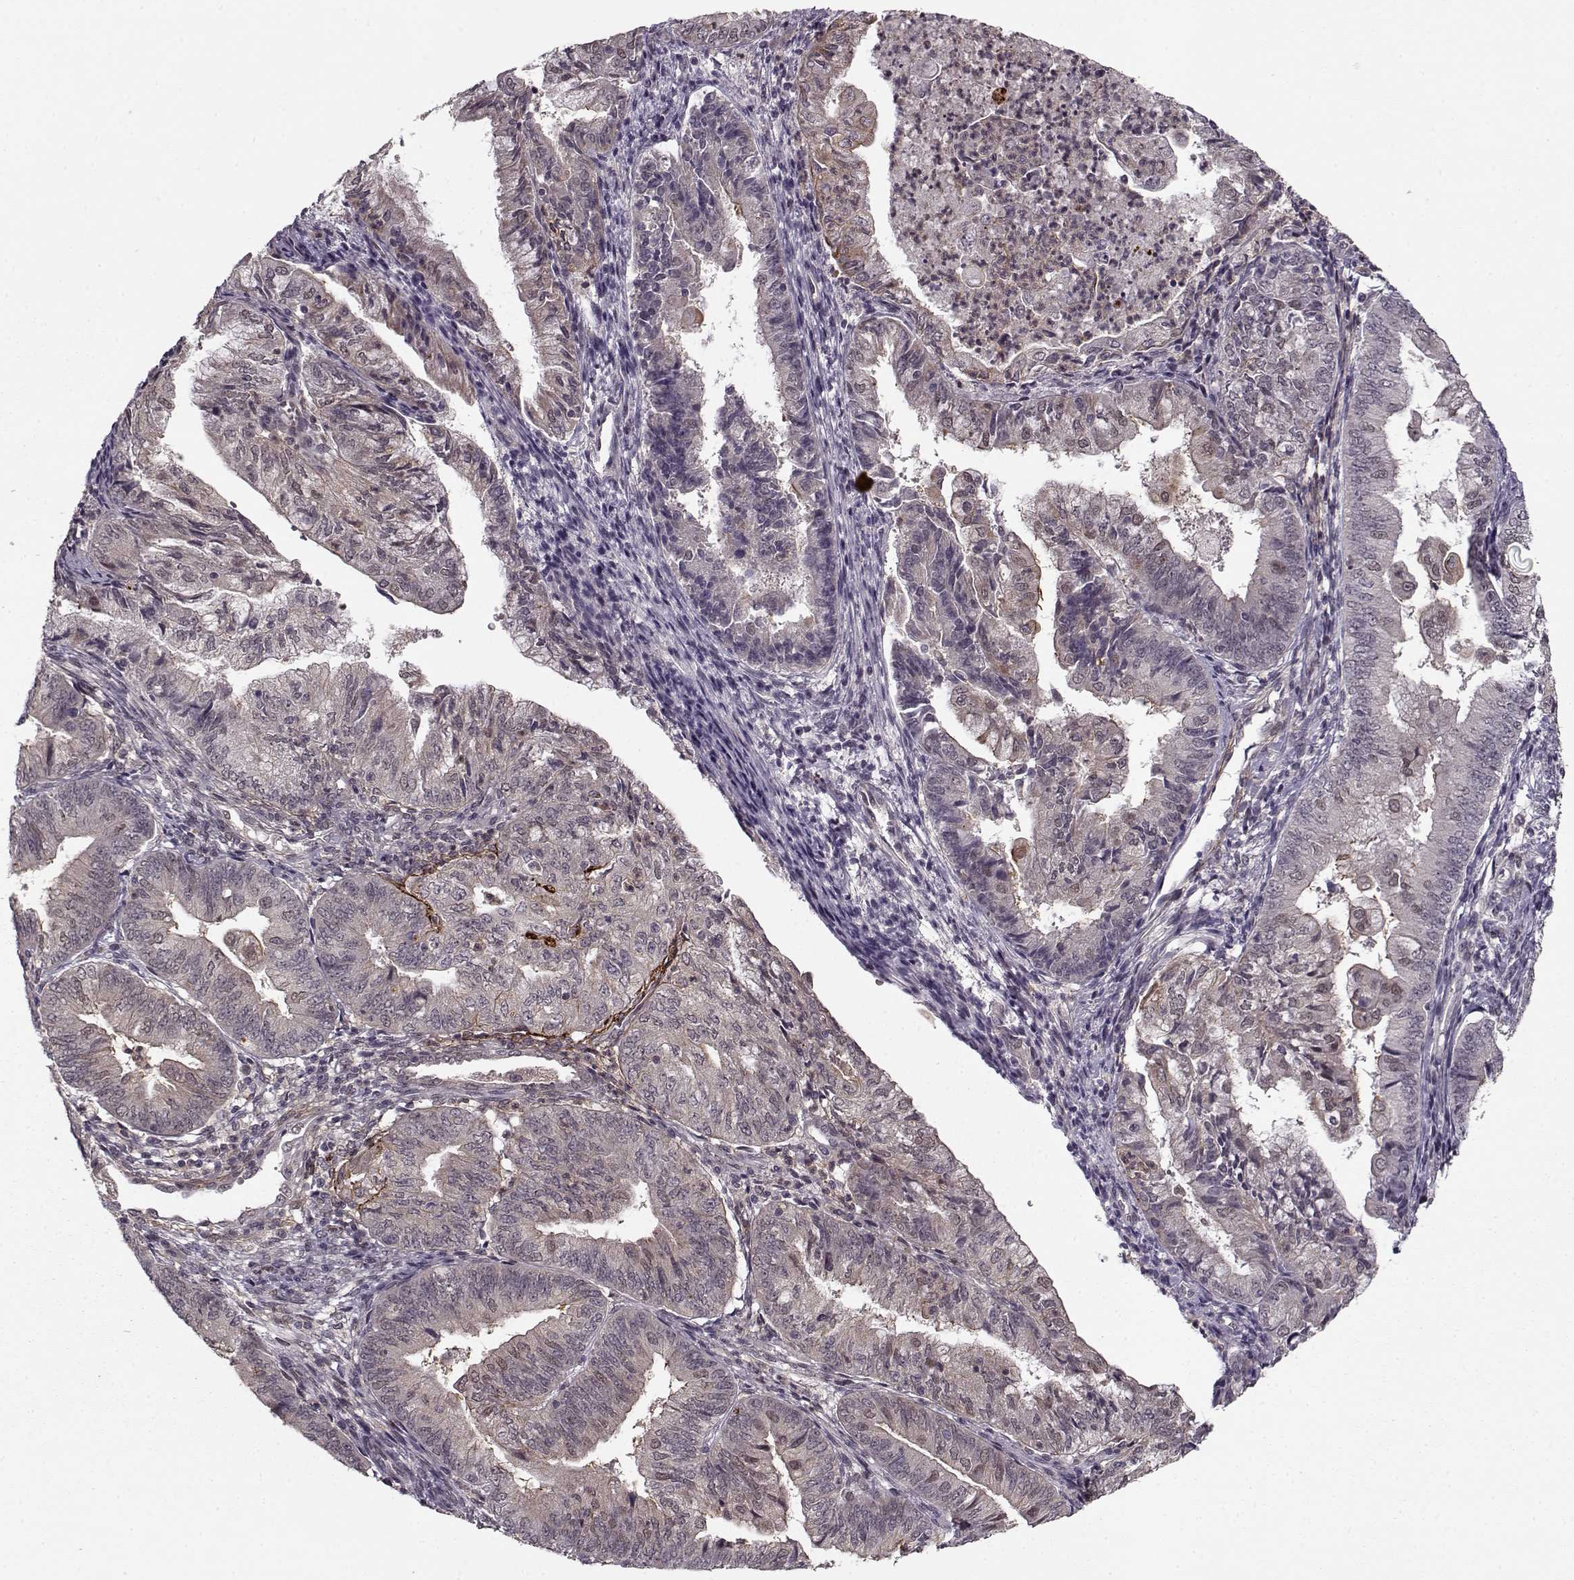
{"staining": {"intensity": "moderate", "quantity": "<25%", "location": "cytoplasmic/membranous"}, "tissue": "endometrial cancer", "cell_type": "Tumor cells", "image_type": "cancer", "snomed": [{"axis": "morphology", "description": "Adenocarcinoma, NOS"}, {"axis": "topography", "description": "Endometrium"}], "caption": "Adenocarcinoma (endometrial) stained with a brown dye displays moderate cytoplasmic/membranous positive positivity in about <25% of tumor cells.", "gene": "DENND4B", "patient": {"sex": "female", "age": 55}}